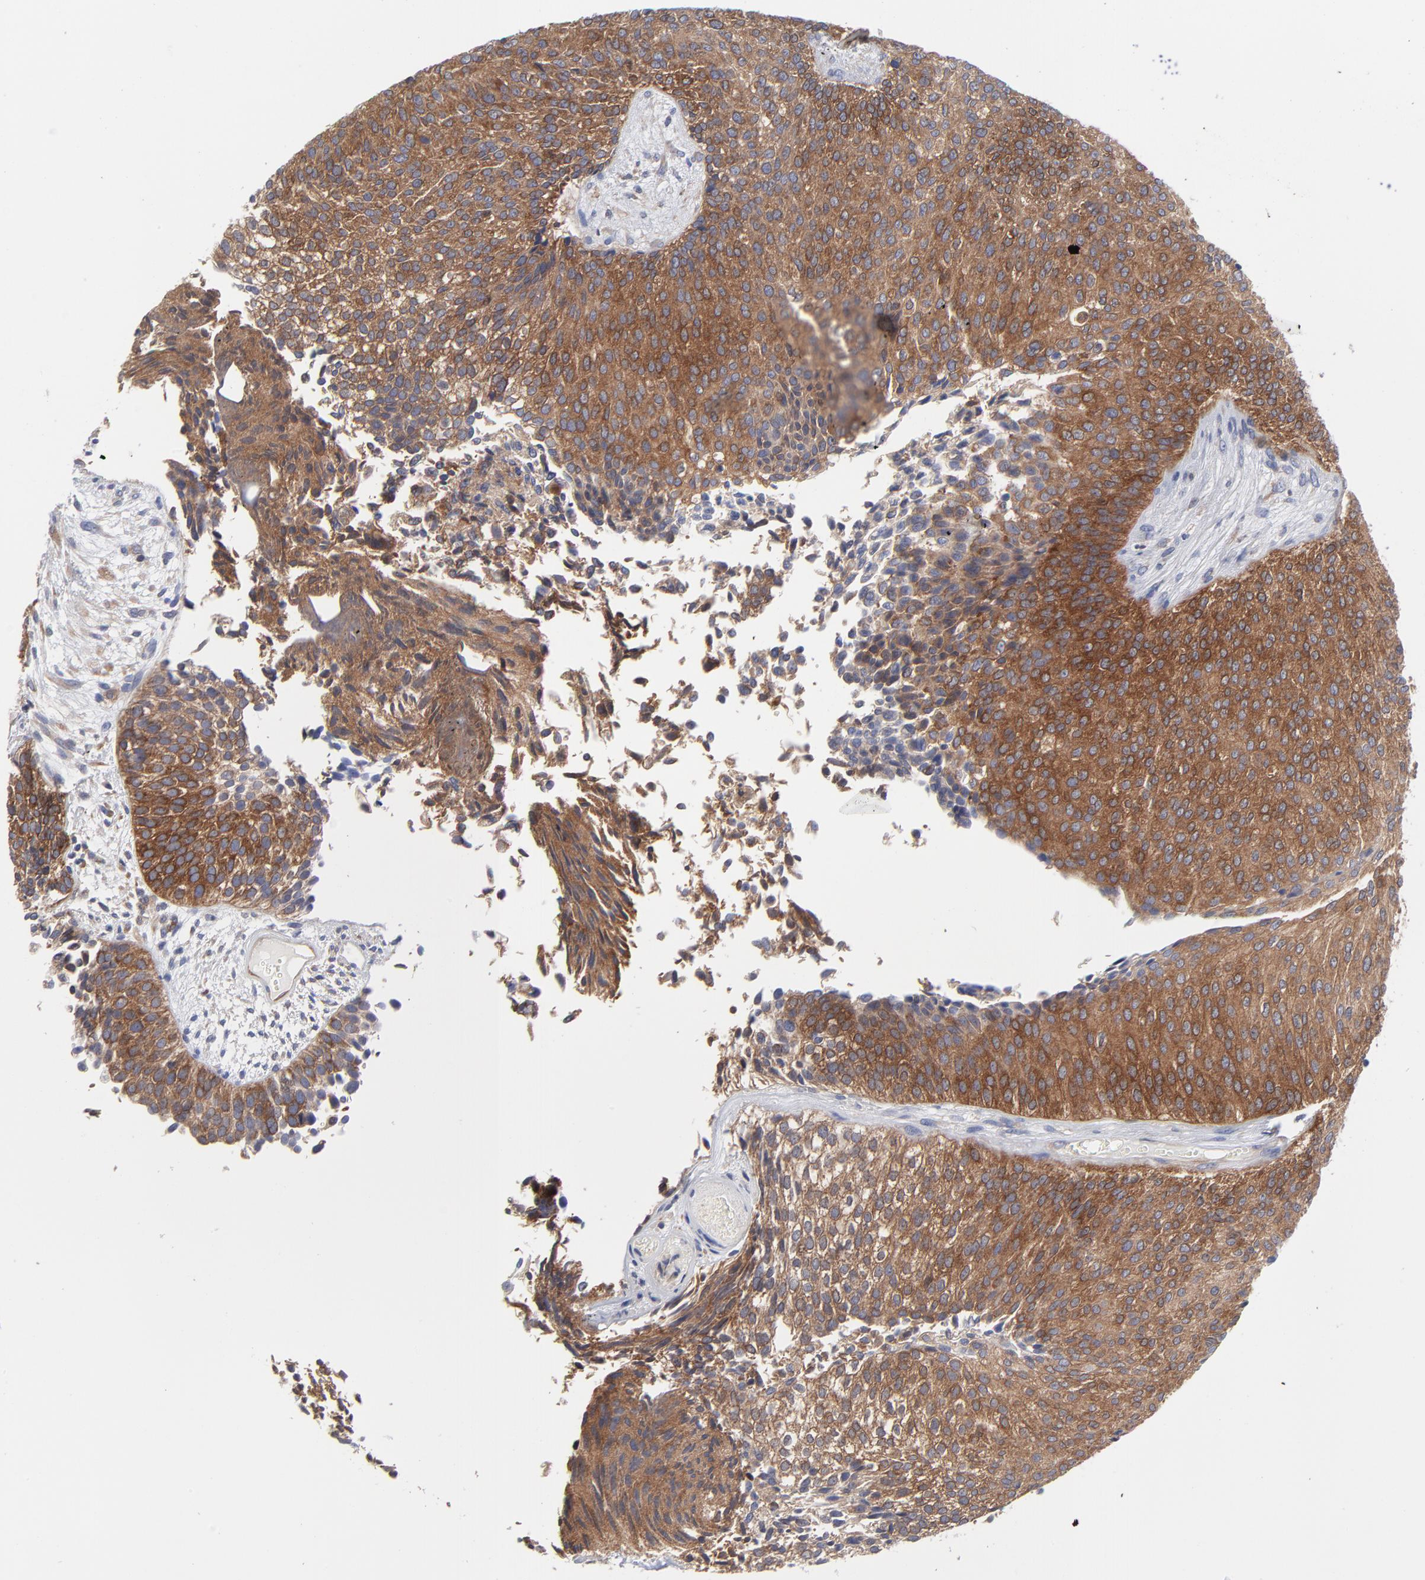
{"staining": {"intensity": "moderate", "quantity": ">75%", "location": "cytoplasmic/membranous"}, "tissue": "urothelial cancer", "cell_type": "Tumor cells", "image_type": "cancer", "snomed": [{"axis": "morphology", "description": "Urothelial carcinoma, Low grade"}, {"axis": "topography", "description": "Urinary bladder"}], "caption": "High-magnification brightfield microscopy of low-grade urothelial carcinoma stained with DAB (3,3'-diaminobenzidine) (brown) and counterstained with hematoxylin (blue). tumor cells exhibit moderate cytoplasmic/membranous expression is seen in approximately>75% of cells.", "gene": "NFKBIA", "patient": {"sex": "male", "age": 84}}